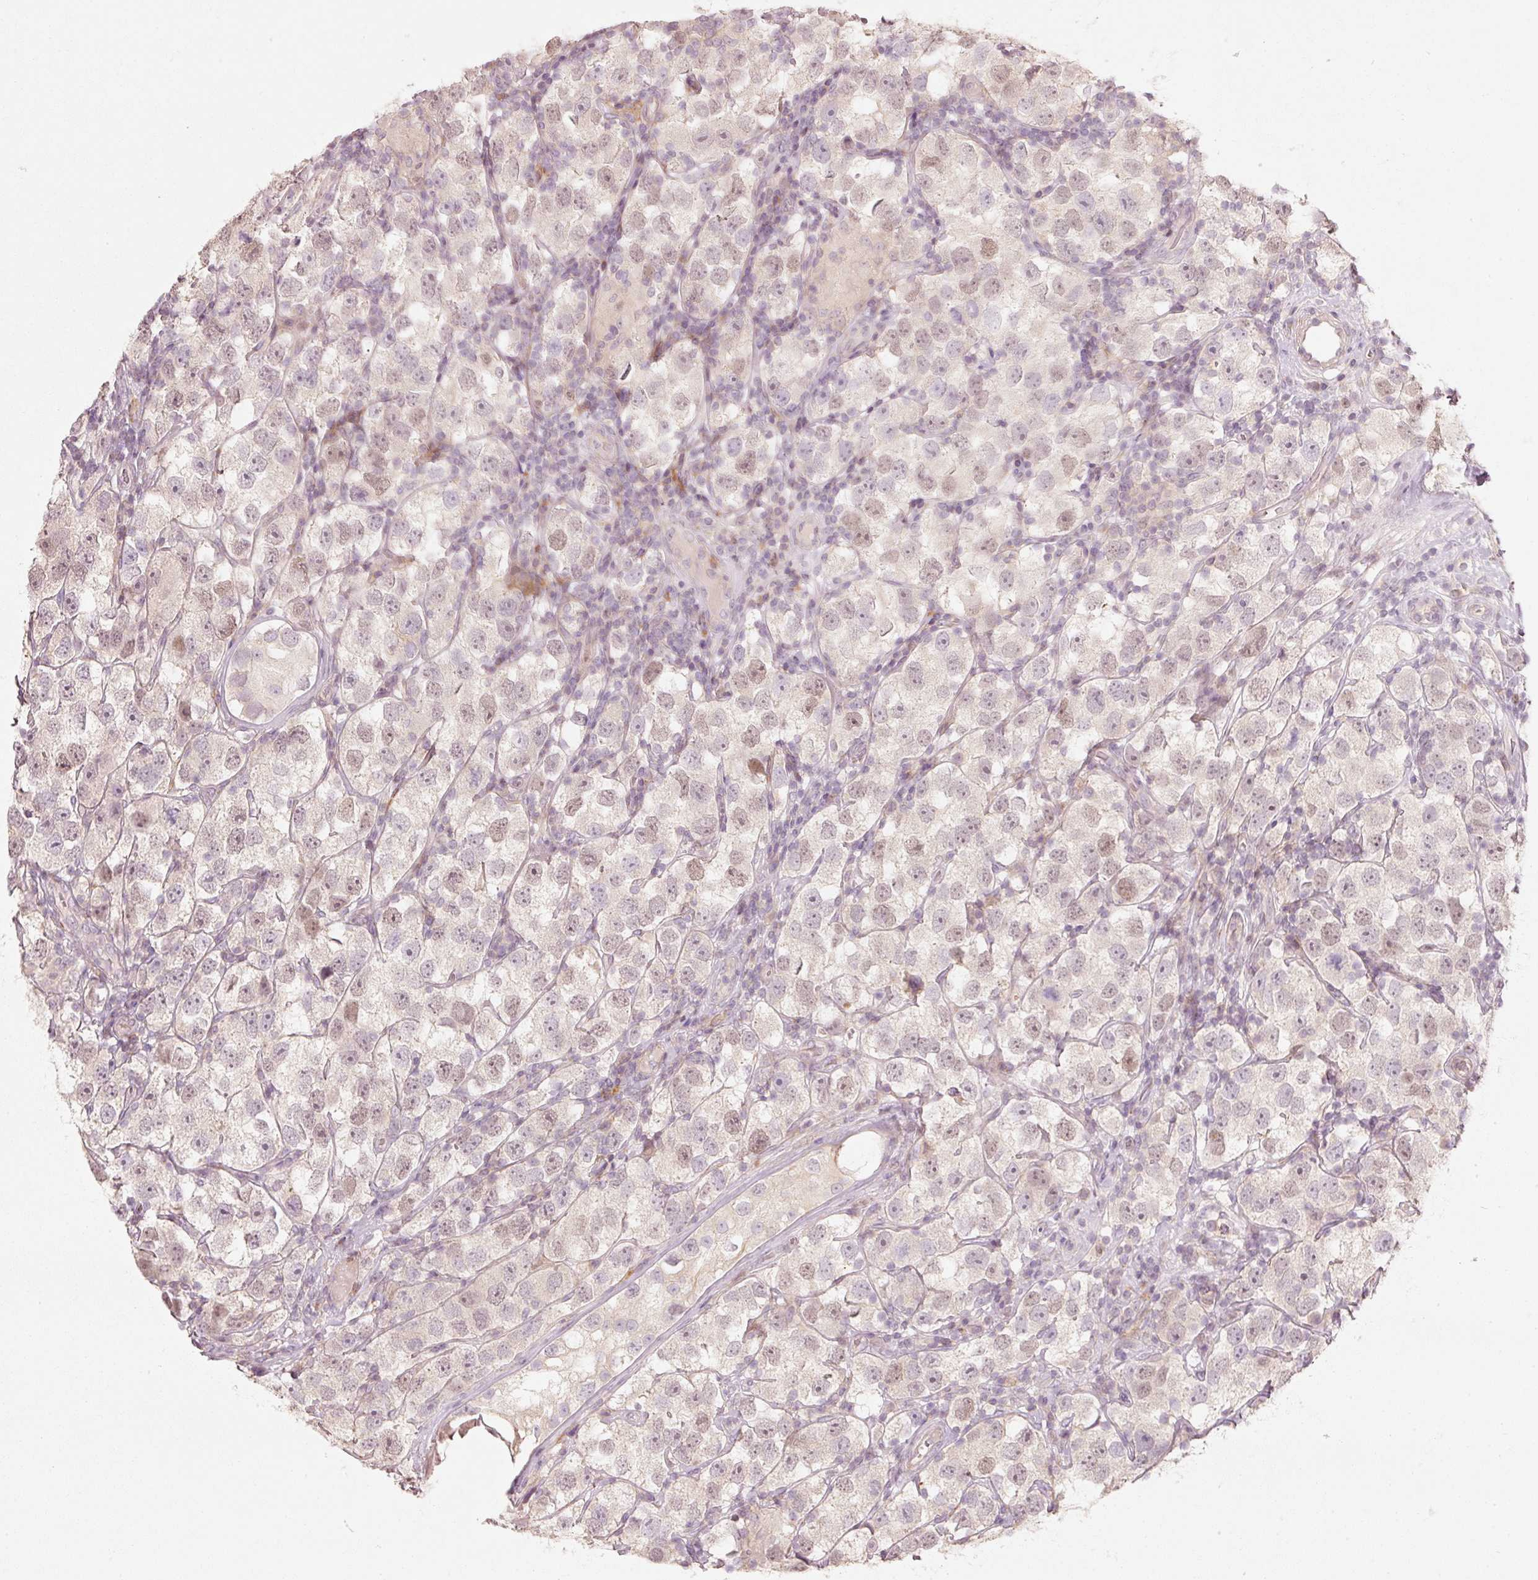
{"staining": {"intensity": "weak", "quantity": "25%-75%", "location": "nuclear"}, "tissue": "testis cancer", "cell_type": "Tumor cells", "image_type": "cancer", "snomed": [{"axis": "morphology", "description": "Seminoma, NOS"}, {"axis": "topography", "description": "Testis"}], "caption": "IHC of testis seminoma exhibits low levels of weak nuclear positivity in approximately 25%-75% of tumor cells.", "gene": "TREX2", "patient": {"sex": "male", "age": 26}}